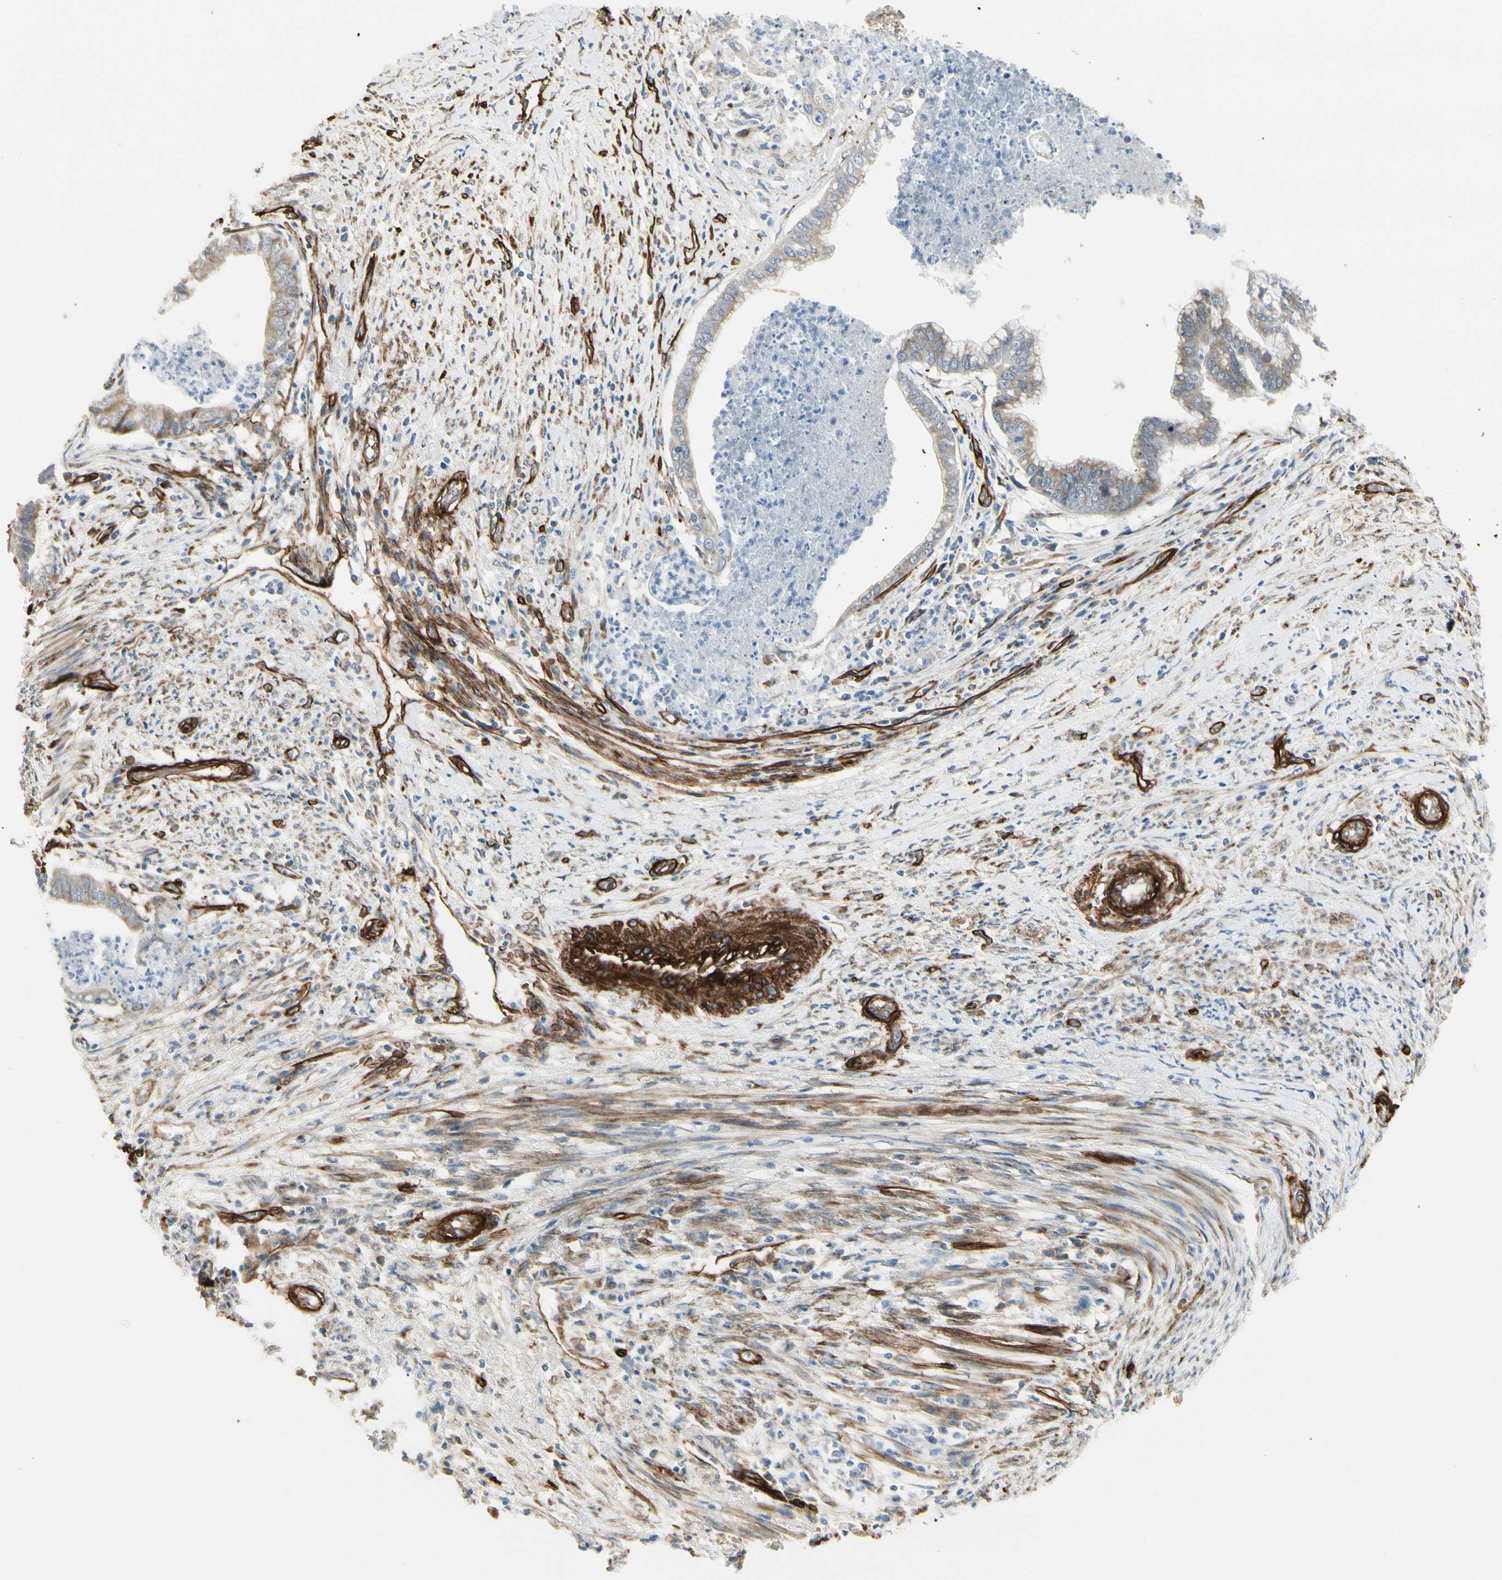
{"staining": {"intensity": "weak", "quantity": "25%-75%", "location": "cytoplasmic/membranous"}, "tissue": "endometrial cancer", "cell_type": "Tumor cells", "image_type": "cancer", "snomed": [{"axis": "morphology", "description": "Necrosis, NOS"}, {"axis": "morphology", "description": "Adenocarcinoma, NOS"}, {"axis": "topography", "description": "Endometrium"}], "caption": "Immunohistochemistry (IHC) micrograph of human adenocarcinoma (endometrial) stained for a protein (brown), which reveals low levels of weak cytoplasmic/membranous staining in about 25%-75% of tumor cells.", "gene": "MCAM", "patient": {"sex": "female", "age": 79}}